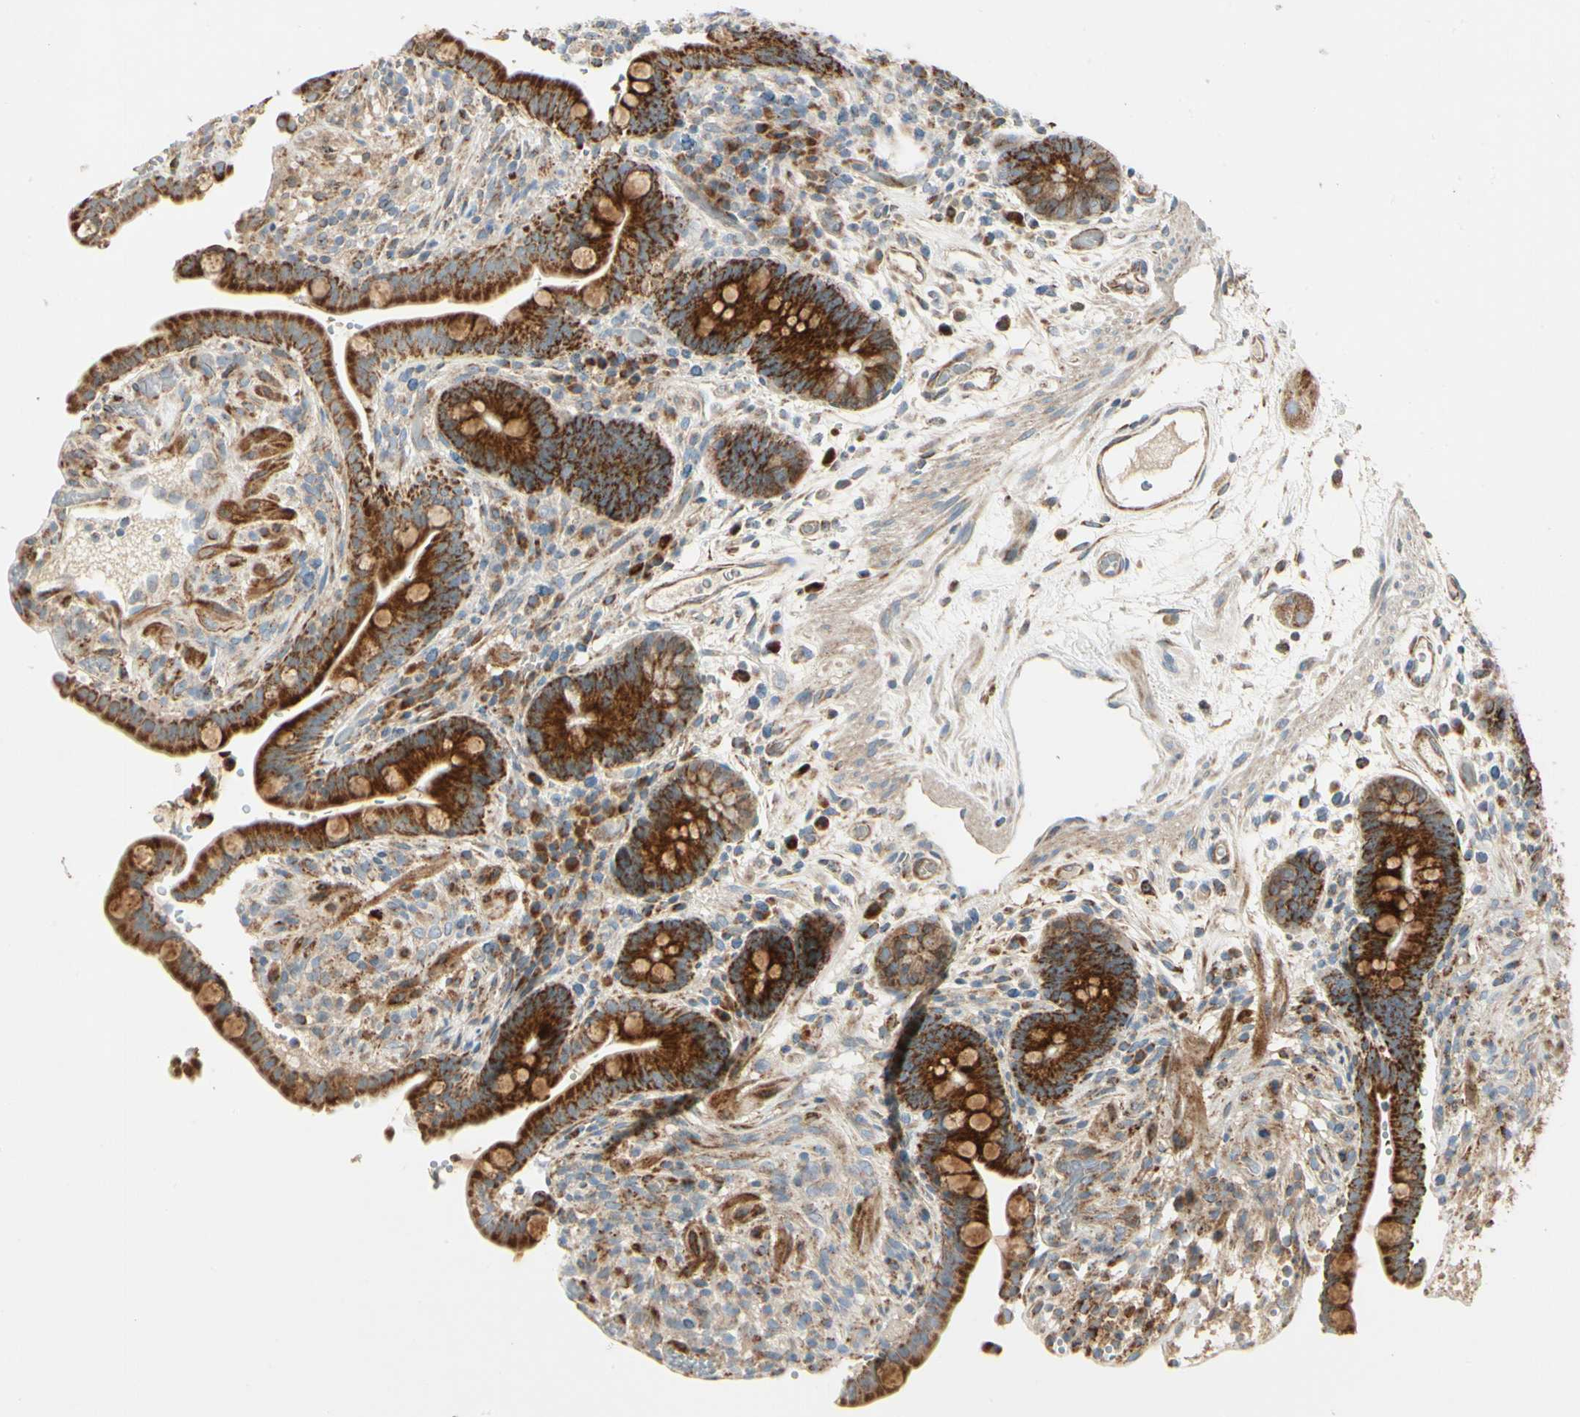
{"staining": {"intensity": "moderate", "quantity": ">75%", "location": "cytoplasmic/membranous"}, "tissue": "colon", "cell_type": "Endothelial cells", "image_type": "normal", "snomed": [{"axis": "morphology", "description": "Normal tissue, NOS"}, {"axis": "topography", "description": "Colon"}], "caption": "A micrograph of human colon stained for a protein reveals moderate cytoplasmic/membranous brown staining in endothelial cells.", "gene": "MRPL9", "patient": {"sex": "male", "age": 73}}